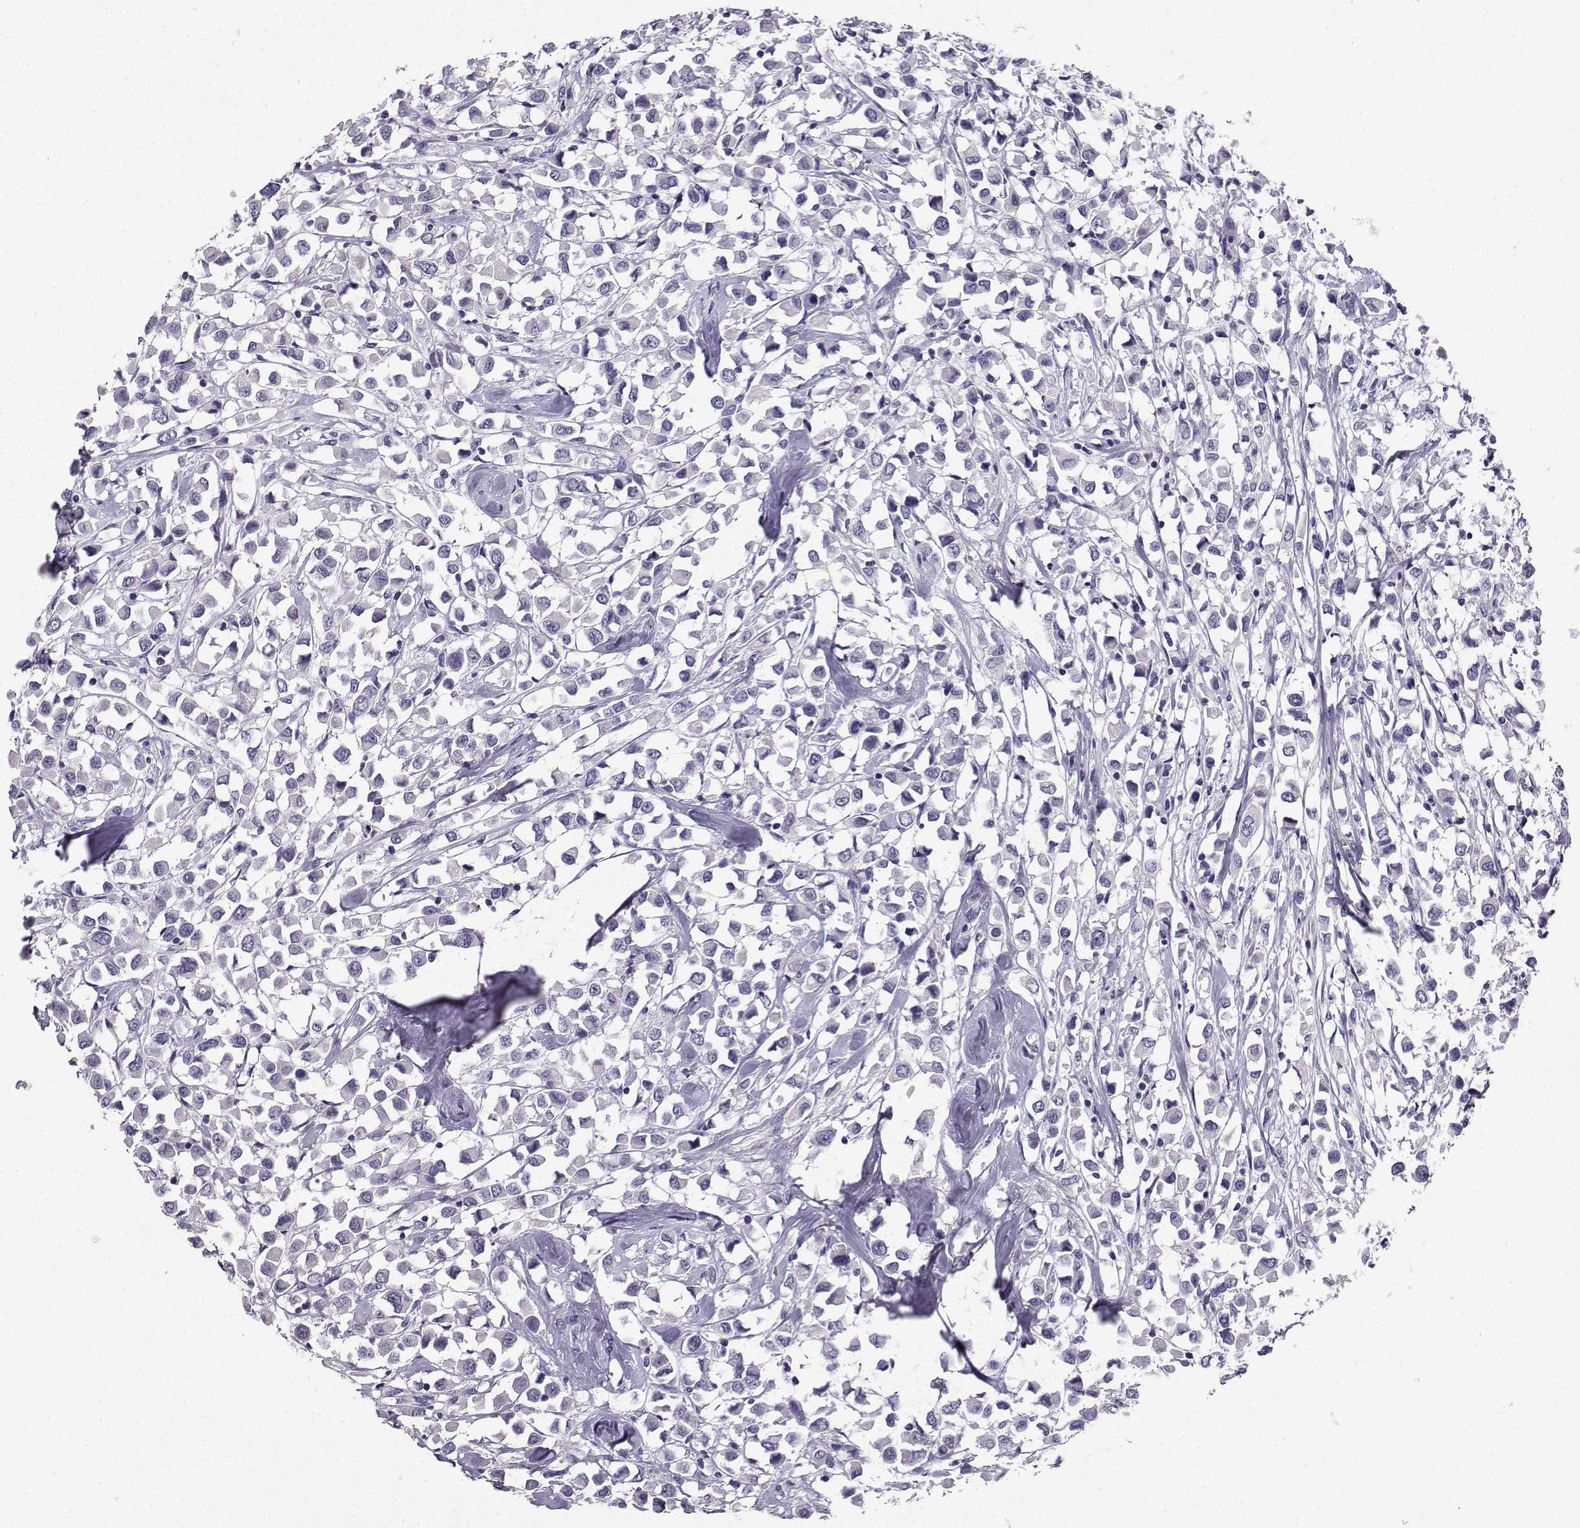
{"staining": {"intensity": "negative", "quantity": "none", "location": "none"}, "tissue": "breast cancer", "cell_type": "Tumor cells", "image_type": "cancer", "snomed": [{"axis": "morphology", "description": "Duct carcinoma"}, {"axis": "topography", "description": "Breast"}], "caption": "Human breast cancer stained for a protein using immunohistochemistry displays no positivity in tumor cells.", "gene": "SPAG11B", "patient": {"sex": "female", "age": 61}}